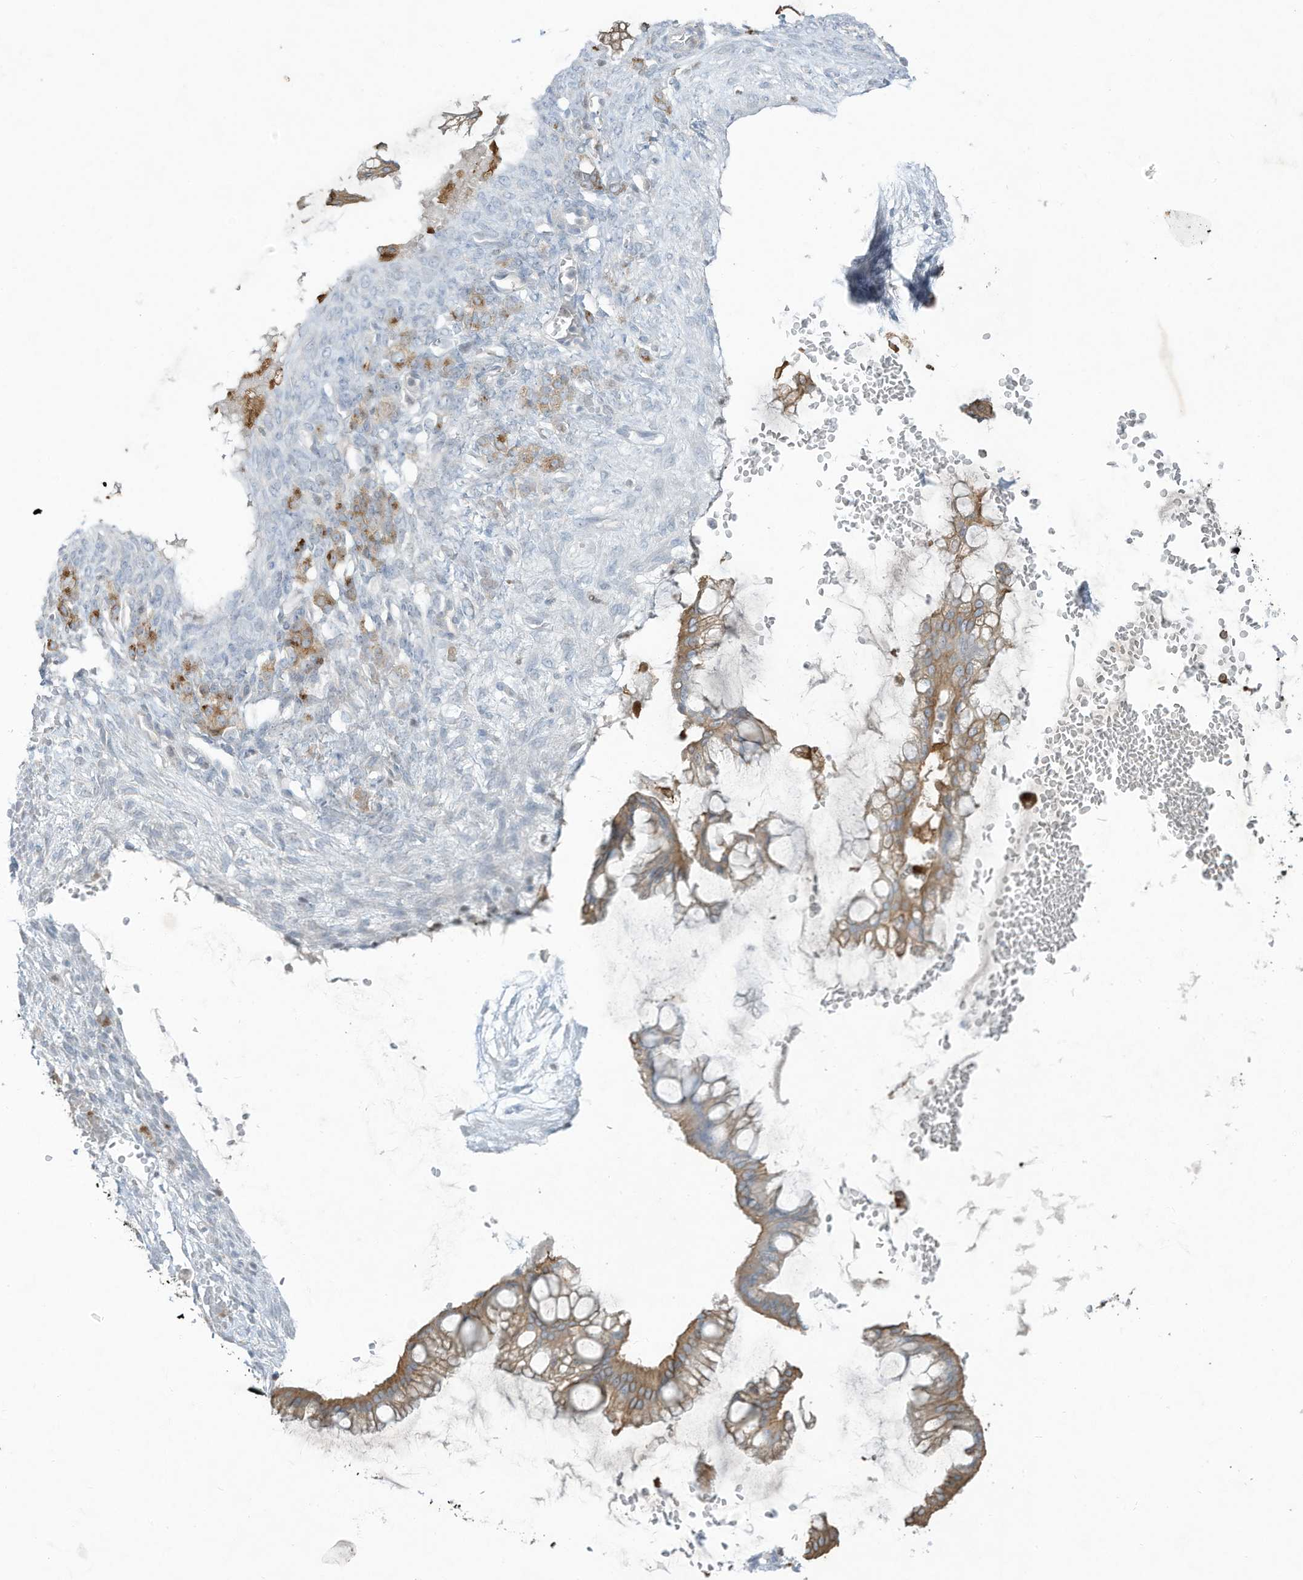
{"staining": {"intensity": "moderate", "quantity": ">75%", "location": "cytoplasmic/membranous"}, "tissue": "ovarian cancer", "cell_type": "Tumor cells", "image_type": "cancer", "snomed": [{"axis": "morphology", "description": "Cystadenocarcinoma, mucinous, NOS"}, {"axis": "topography", "description": "Ovary"}], "caption": "Human ovarian cancer stained for a protein (brown) reveals moderate cytoplasmic/membranous positive expression in about >75% of tumor cells.", "gene": "TUBE1", "patient": {"sex": "female", "age": 73}}